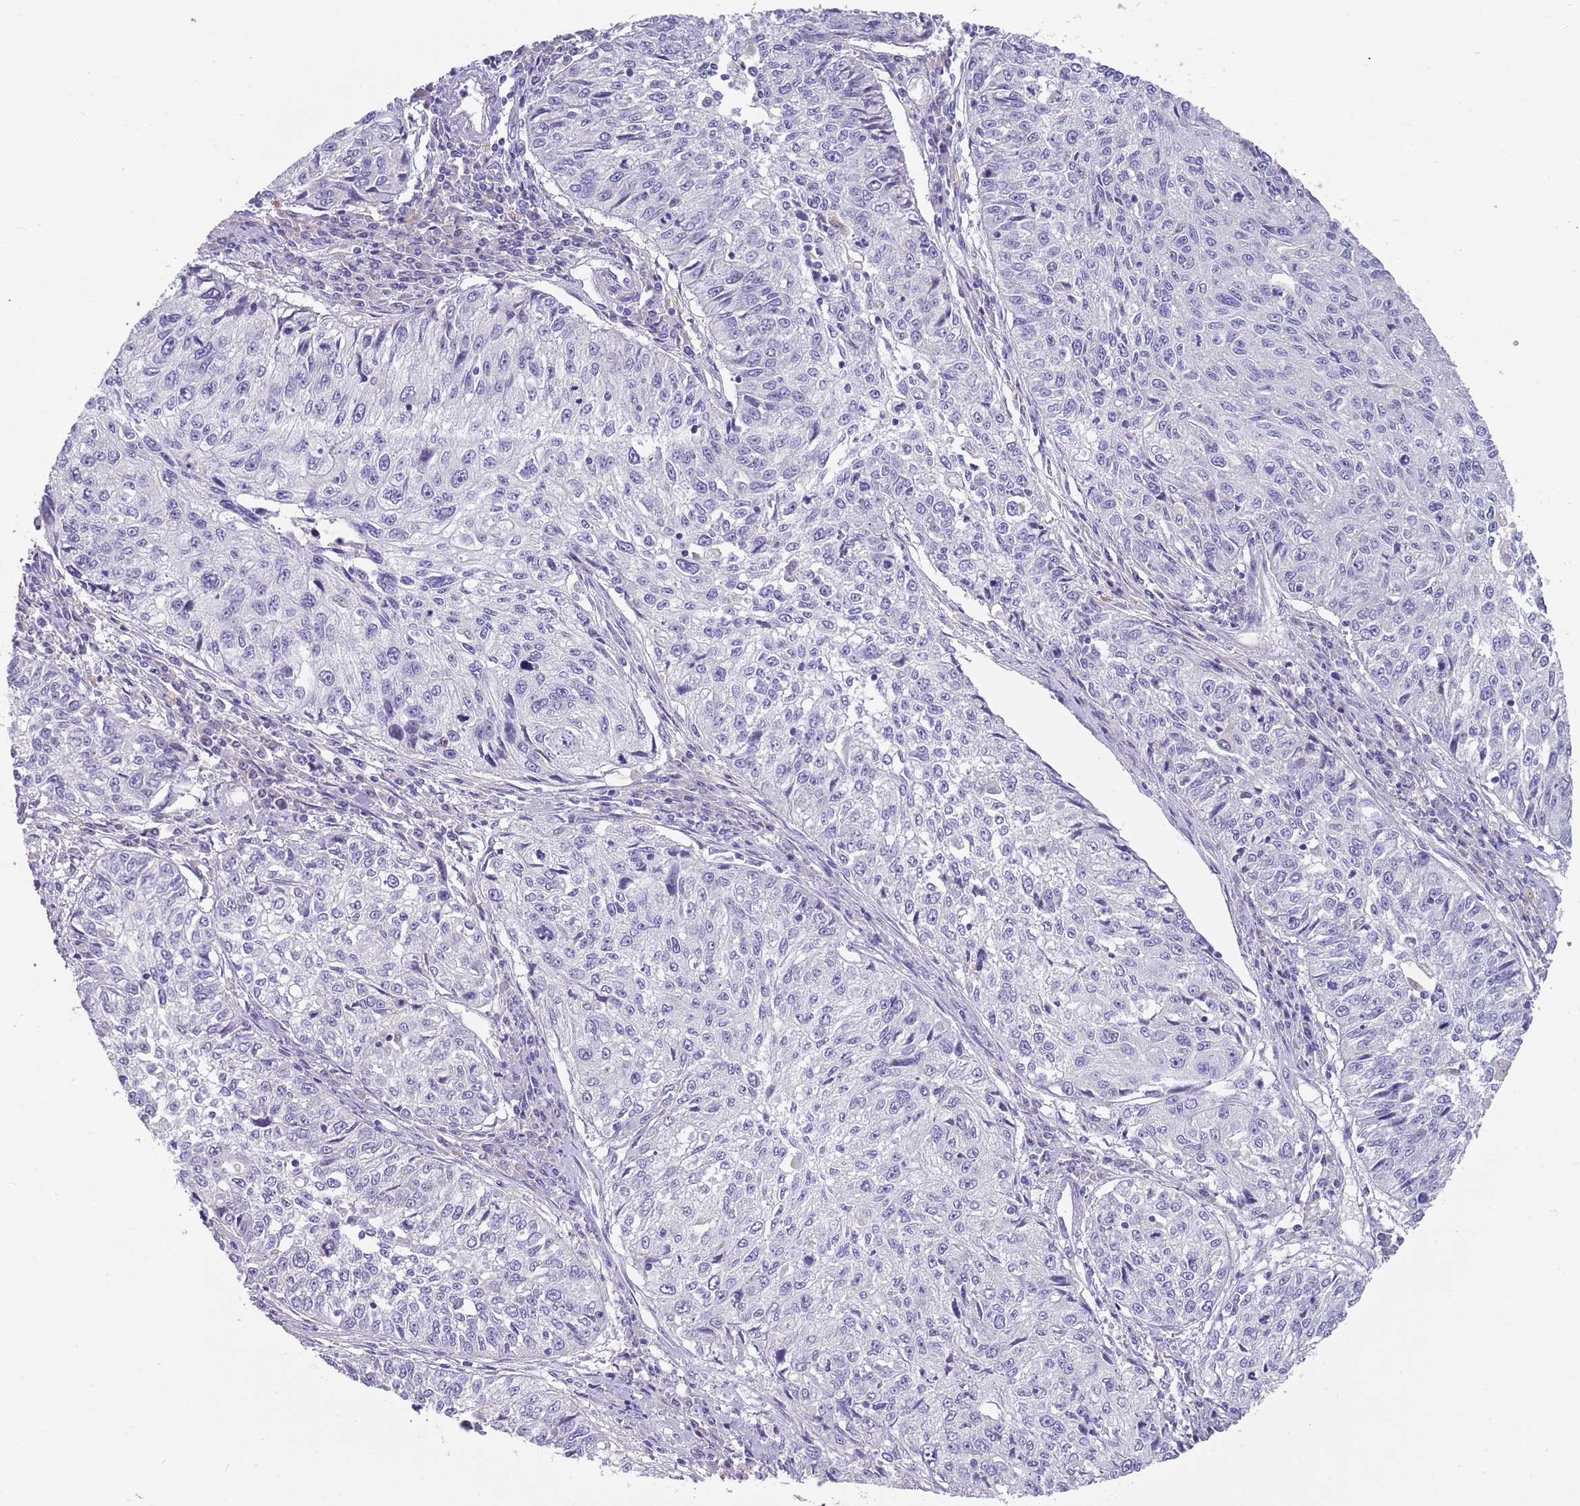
{"staining": {"intensity": "negative", "quantity": "none", "location": "none"}, "tissue": "cervical cancer", "cell_type": "Tumor cells", "image_type": "cancer", "snomed": [{"axis": "morphology", "description": "Squamous cell carcinoma, NOS"}, {"axis": "topography", "description": "Cervix"}], "caption": "Micrograph shows no significant protein staining in tumor cells of squamous cell carcinoma (cervical). The staining is performed using DAB (3,3'-diaminobenzidine) brown chromogen with nuclei counter-stained in using hematoxylin.", "gene": "DDHD1", "patient": {"sex": "female", "age": 57}}